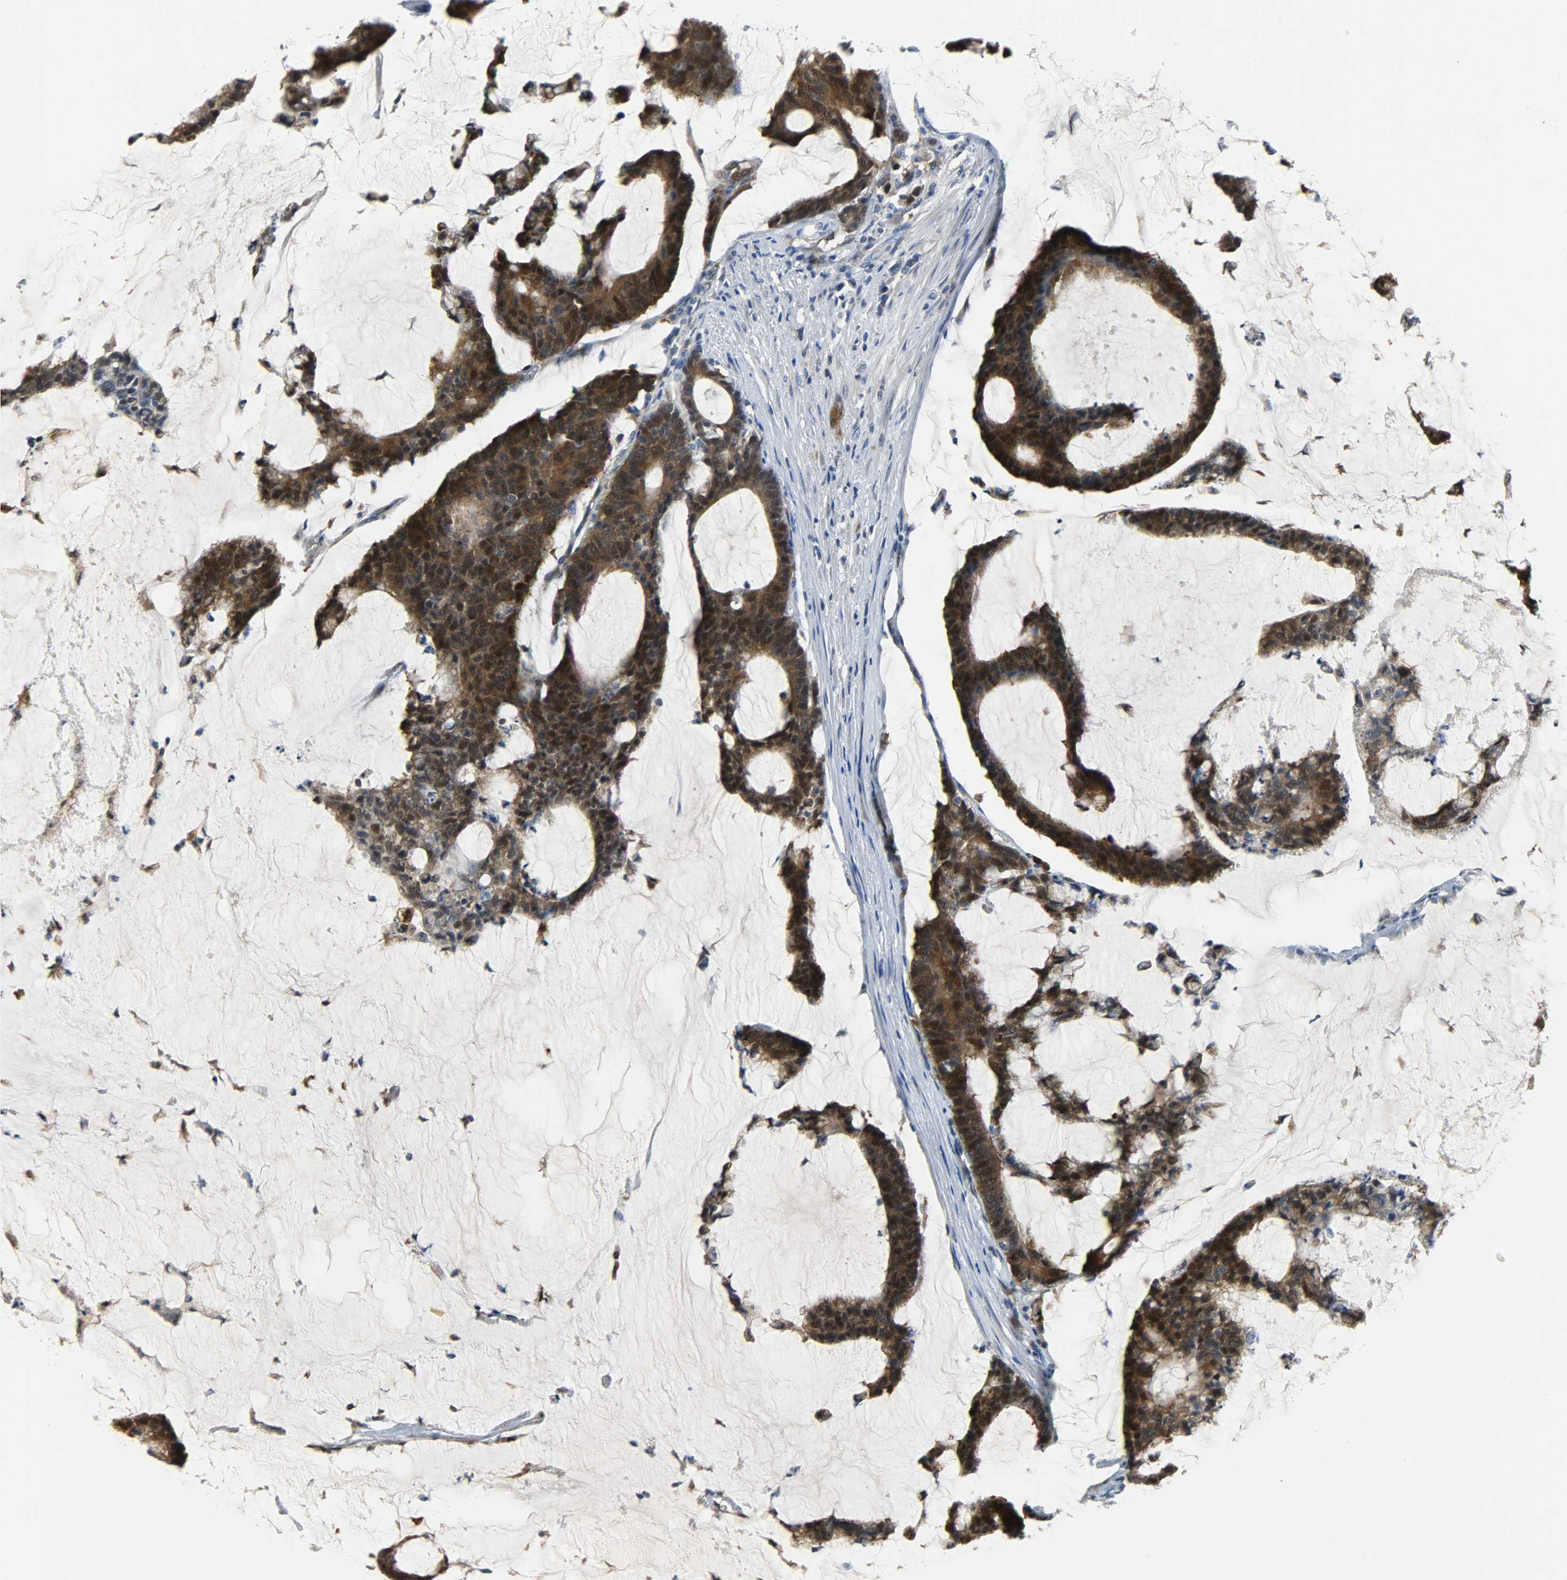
{"staining": {"intensity": "strong", "quantity": ">75%", "location": "cytoplasmic/membranous,nuclear"}, "tissue": "colorectal cancer", "cell_type": "Tumor cells", "image_type": "cancer", "snomed": [{"axis": "morphology", "description": "Adenocarcinoma, NOS"}, {"axis": "topography", "description": "Colon"}], "caption": "There is high levels of strong cytoplasmic/membranous and nuclear expression in tumor cells of colorectal cancer, as demonstrated by immunohistochemical staining (brown color).", "gene": "EIF4EBP1", "patient": {"sex": "female", "age": 84}}